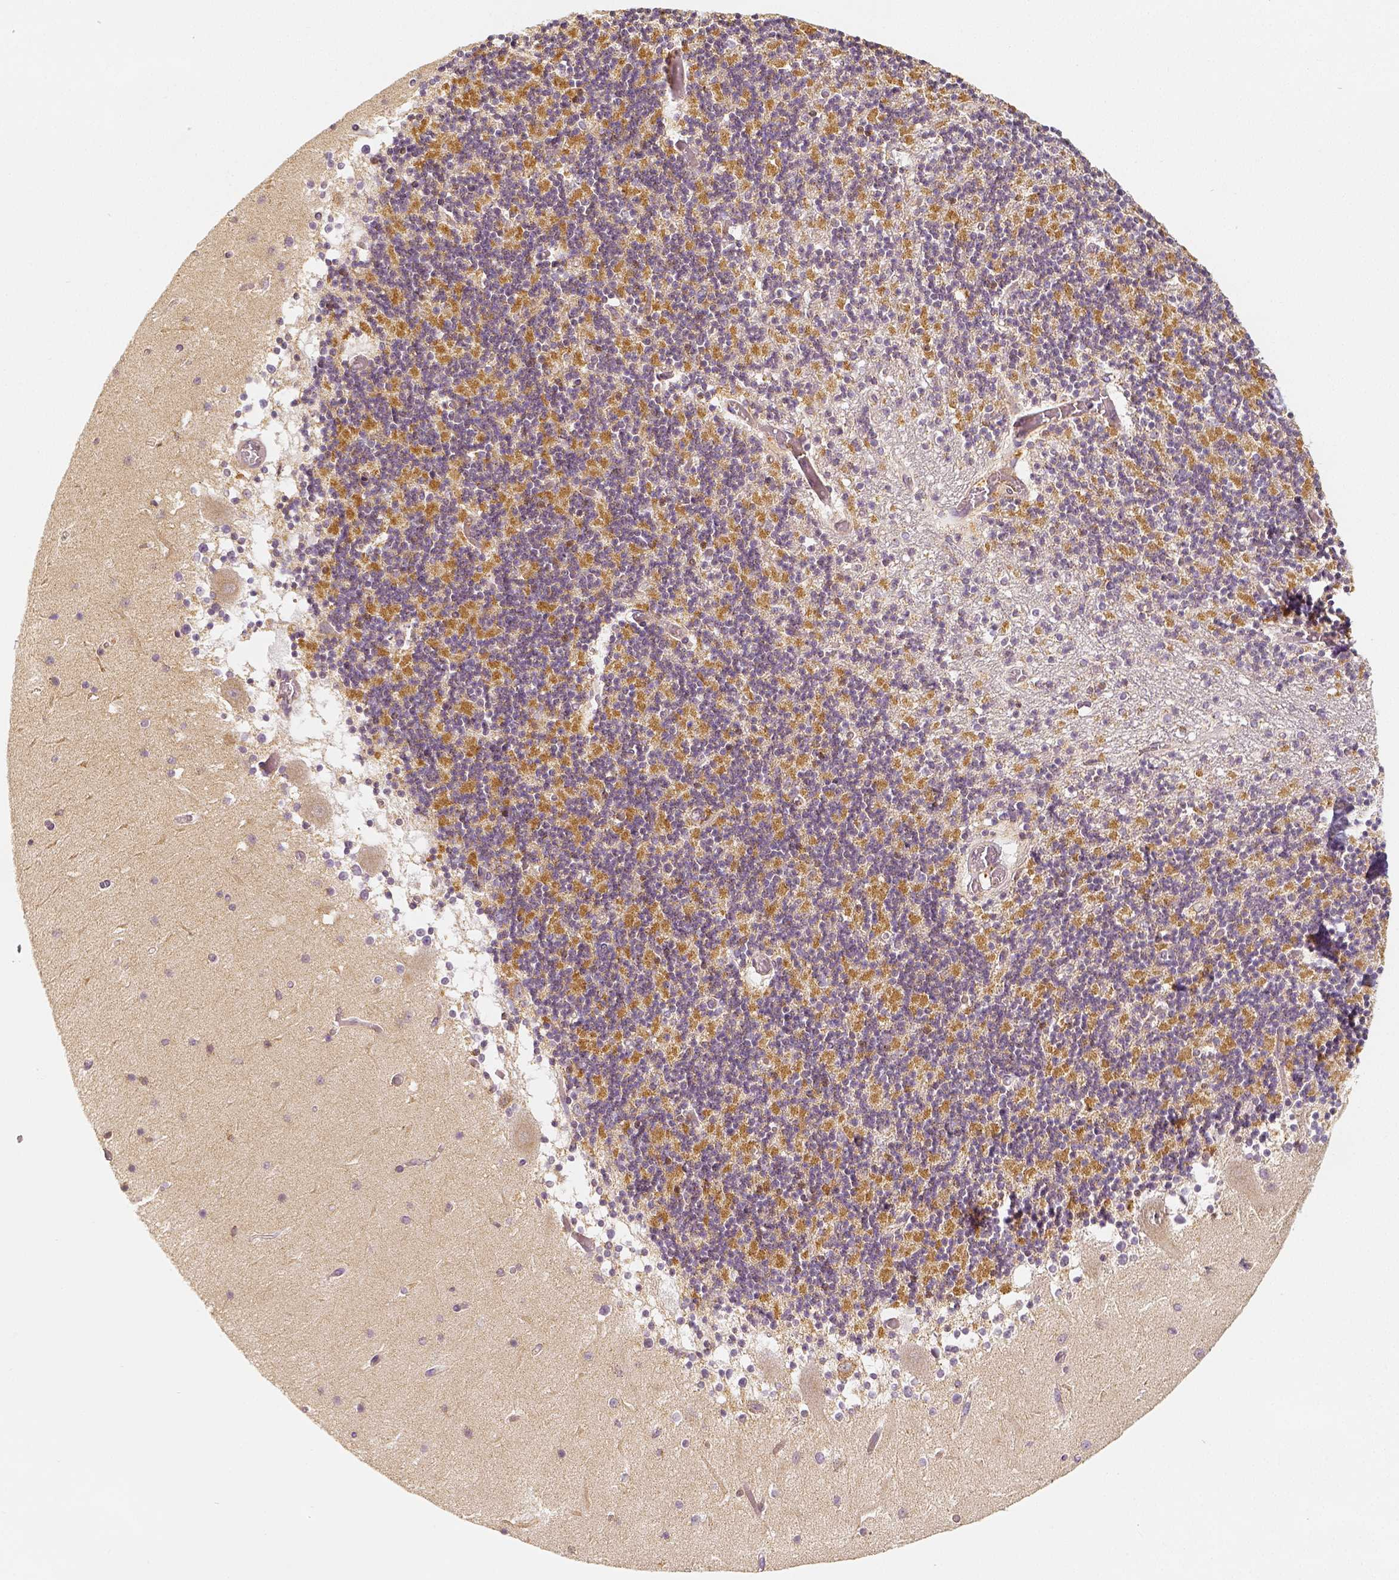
{"staining": {"intensity": "moderate", "quantity": ">75%", "location": "cytoplasmic/membranous"}, "tissue": "cerebellum", "cell_type": "Cells in granular layer", "image_type": "normal", "snomed": [{"axis": "morphology", "description": "Normal tissue, NOS"}, {"axis": "topography", "description": "Cerebellum"}], "caption": "Cerebellum stained with DAB immunohistochemistry (IHC) demonstrates medium levels of moderate cytoplasmic/membranous expression in about >75% of cells in granular layer.", "gene": "PGAM5", "patient": {"sex": "female", "age": 28}}